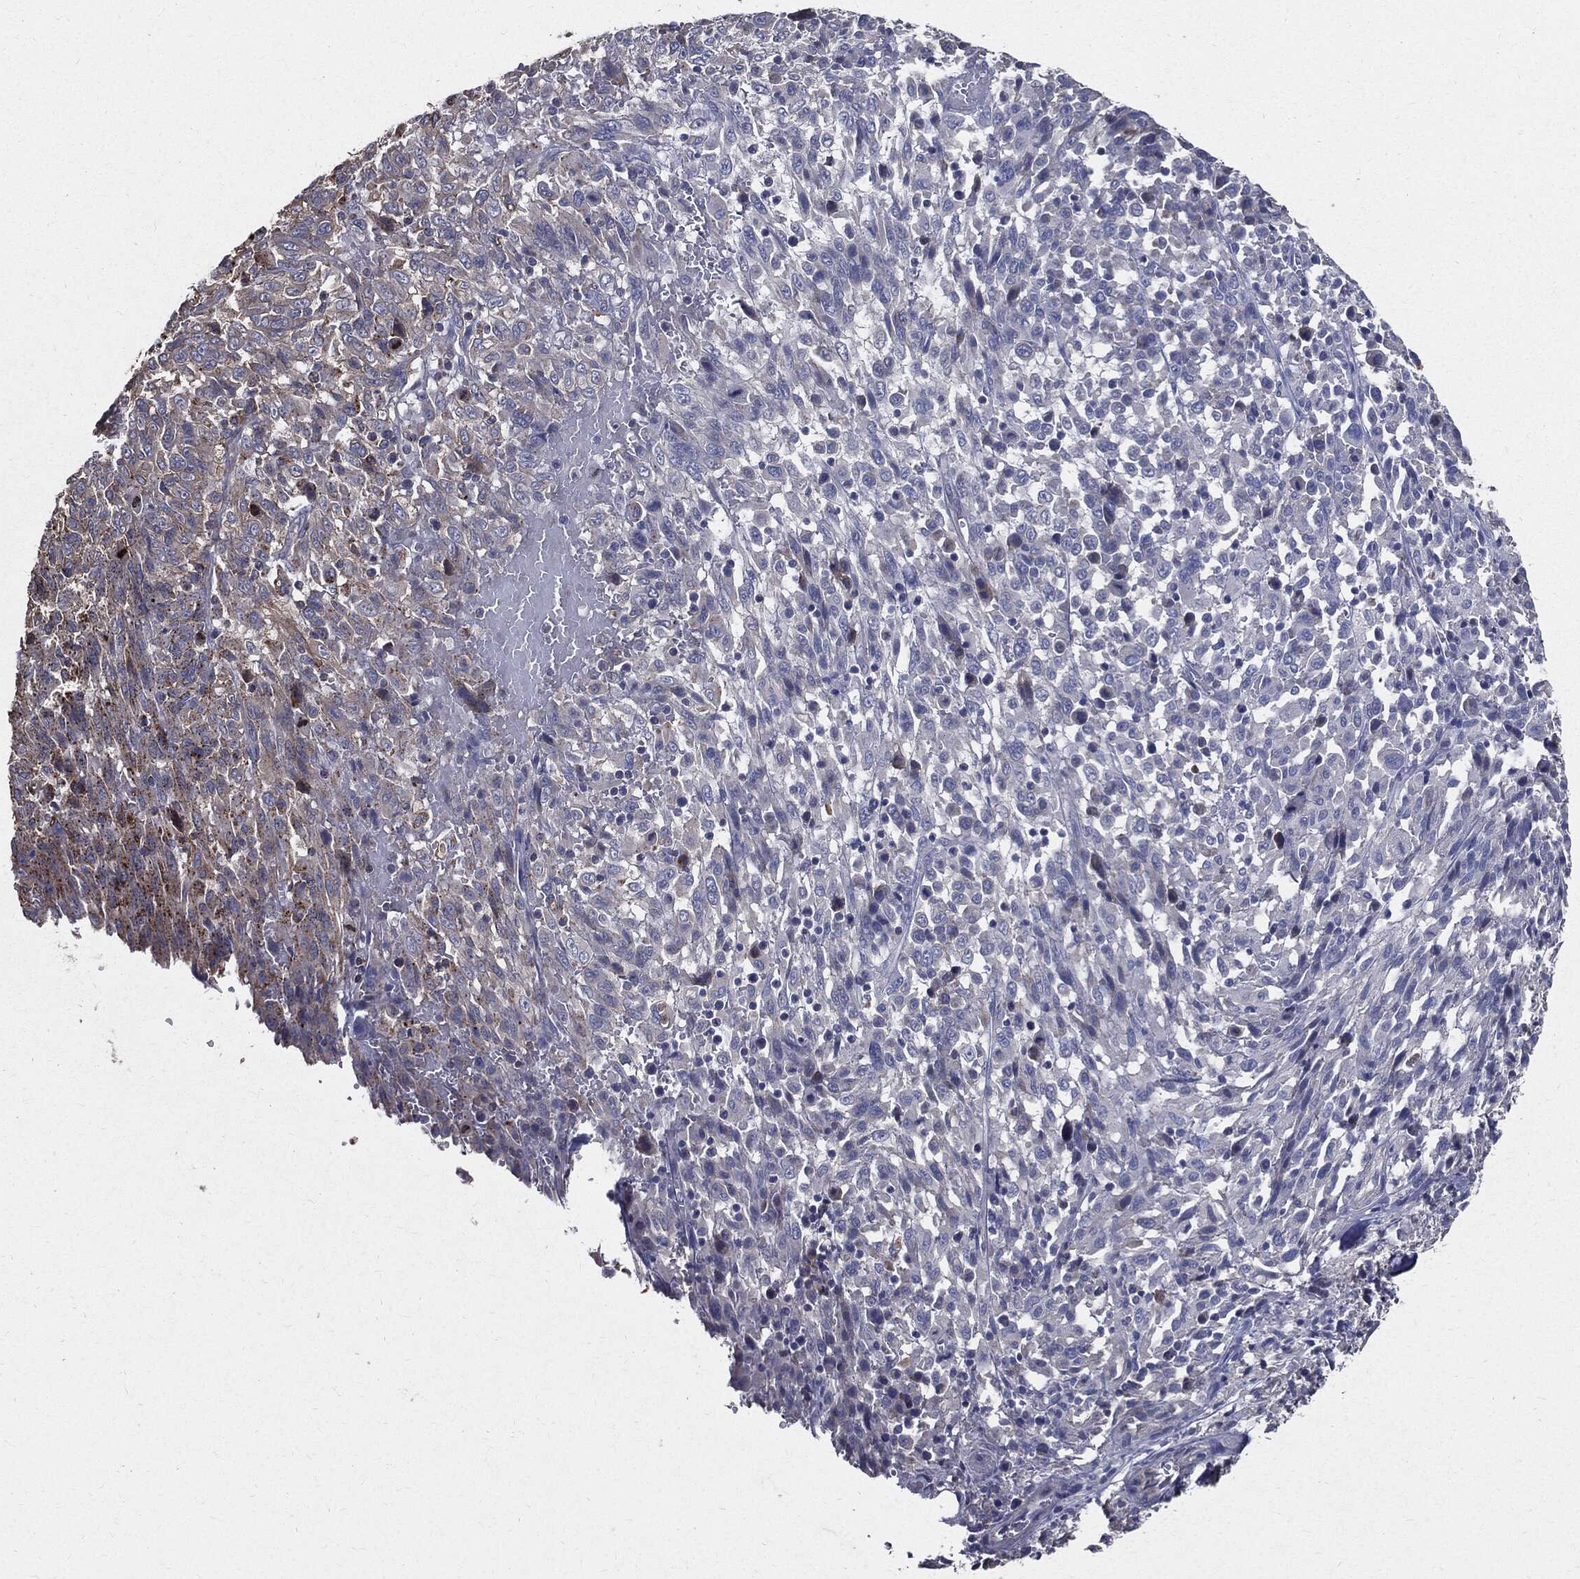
{"staining": {"intensity": "negative", "quantity": "none", "location": "none"}, "tissue": "melanoma", "cell_type": "Tumor cells", "image_type": "cancer", "snomed": [{"axis": "morphology", "description": "Malignant melanoma, NOS"}, {"axis": "topography", "description": "Skin"}], "caption": "Malignant melanoma was stained to show a protein in brown. There is no significant positivity in tumor cells. (DAB immunohistochemistry, high magnification).", "gene": "PDCD6IP", "patient": {"sex": "female", "age": 91}}